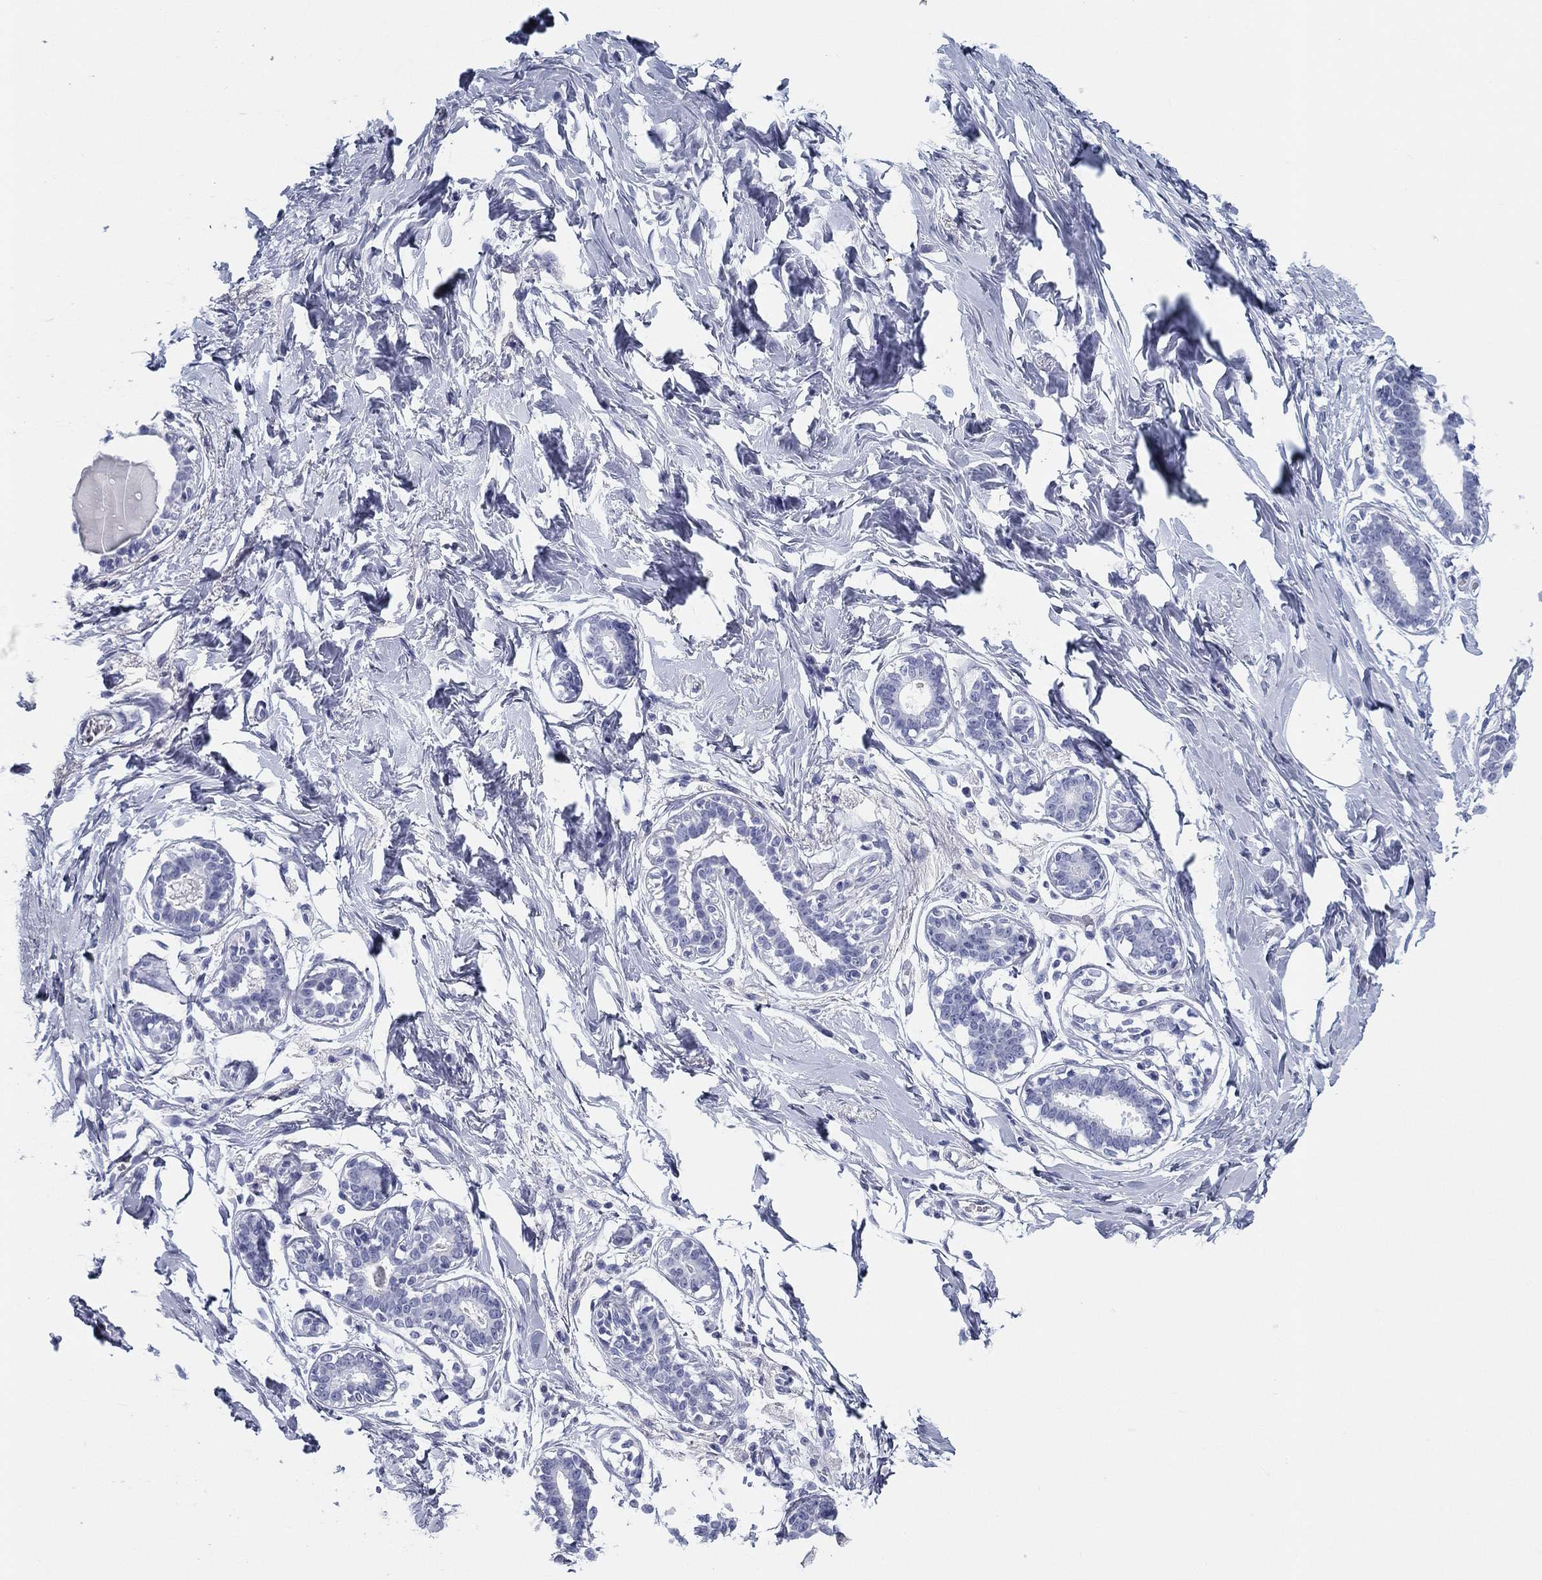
{"staining": {"intensity": "negative", "quantity": "none", "location": "none"}, "tissue": "breast", "cell_type": "Adipocytes", "image_type": "normal", "snomed": [{"axis": "morphology", "description": "Normal tissue, NOS"}, {"axis": "morphology", "description": "Lobular carcinoma, in situ"}, {"axis": "topography", "description": "Breast"}], "caption": "A photomicrograph of human breast is negative for staining in adipocytes.", "gene": "ATP1B2", "patient": {"sex": "female", "age": 35}}